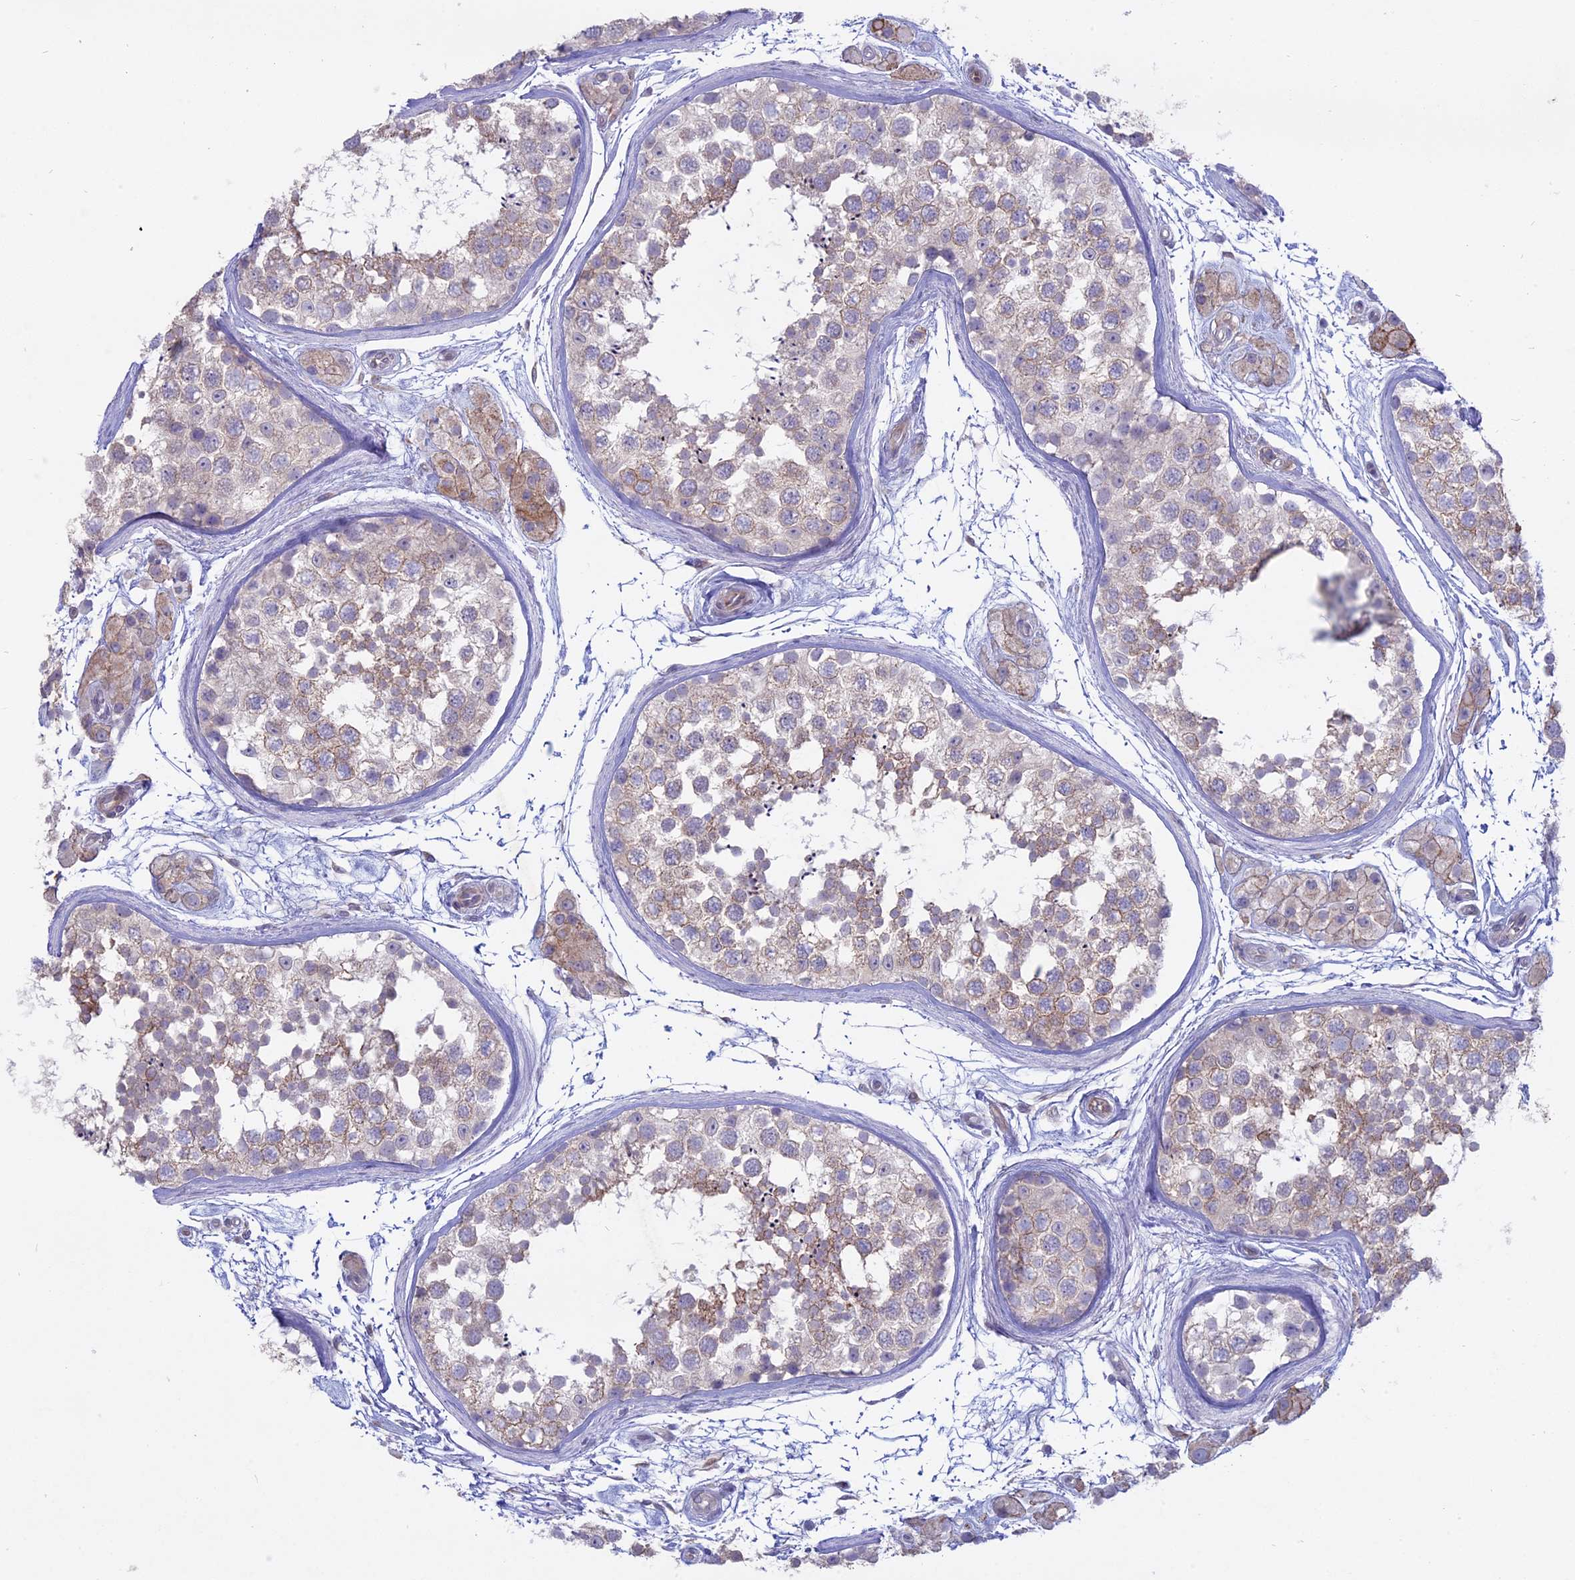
{"staining": {"intensity": "moderate", "quantity": "<25%", "location": "cytoplasmic/membranous"}, "tissue": "testis", "cell_type": "Cells in seminiferous ducts", "image_type": "normal", "snomed": [{"axis": "morphology", "description": "Normal tissue, NOS"}, {"axis": "topography", "description": "Testis"}], "caption": "Immunohistochemical staining of normal testis displays moderate cytoplasmic/membranous protein positivity in approximately <25% of cells in seminiferous ducts.", "gene": "MYO5B", "patient": {"sex": "male", "age": 56}}